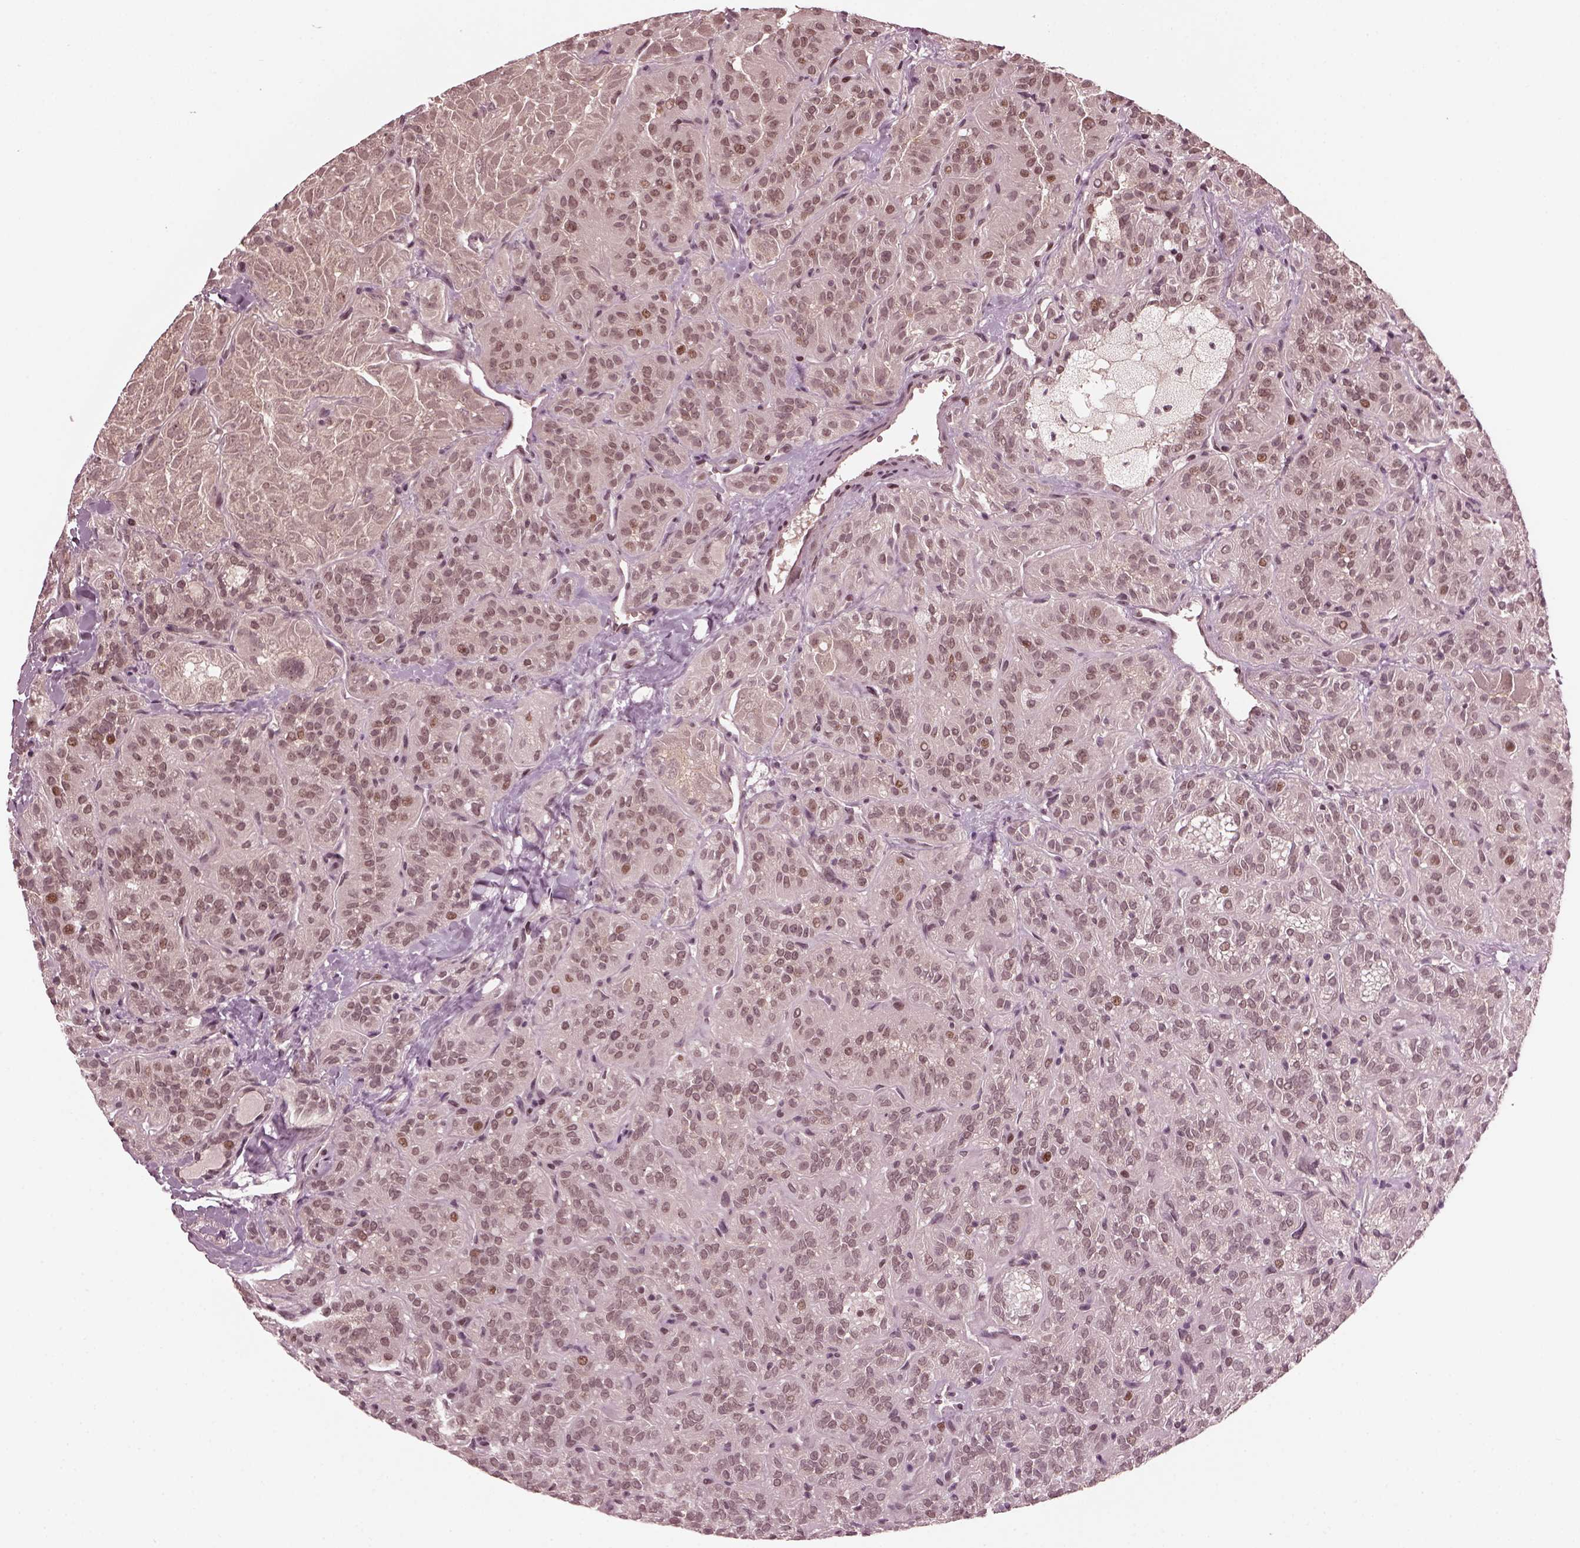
{"staining": {"intensity": "moderate", "quantity": "<25%", "location": "nuclear"}, "tissue": "thyroid cancer", "cell_type": "Tumor cells", "image_type": "cancer", "snomed": [{"axis": "morphology", "description": "Papillary adenocarcinoma, NOS"}, {"axis": "topography", "description": "Thyroid gland"}], "caption": "Immunohistochemistry (DAB (3,3'-diaminobenzidine)) staining of papillary adenocarcinoma (thyroid) demonstrates moderate nuclear protein positivity in approximately <25% of tumor cells.", "gene": "TRIB3", "patient": {"sex": "female", "age": 45}}